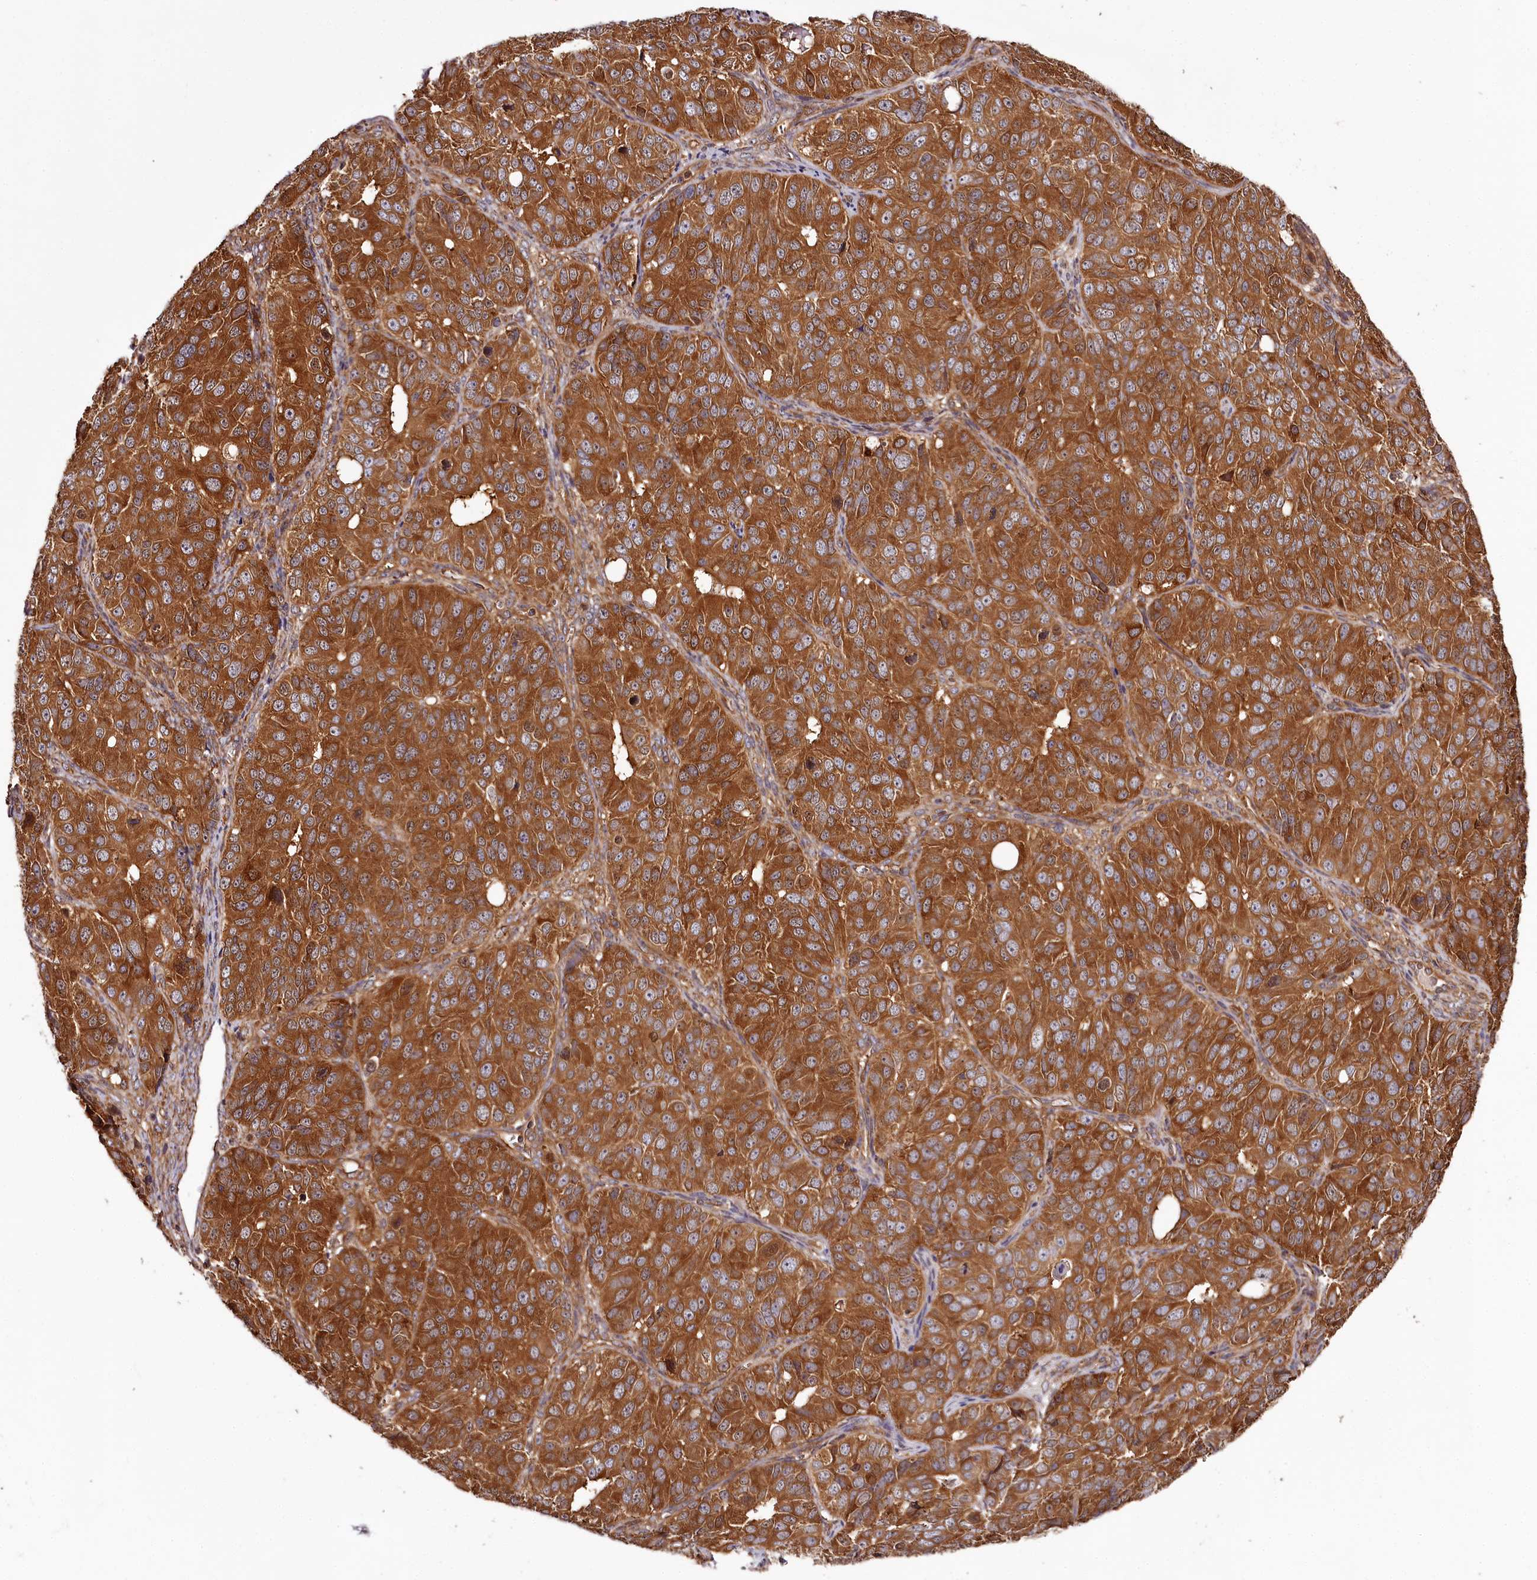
{"staining": {"intensity": "strong", "quantity": ">75%", "location": "cytoplasmic/membranous"}, "tissue": "ovarian cancer", "cell_type": "Tumor cells", "image_type": "cancer", "snomed": [{"axis": "morphology", "description": "Carcinoma, endometroid"}, {"axis": "topography", "description": "Ovary"}], "caption": "Immunohistochemical staining of ovarian cancer exhibits high levels of strong cytoplasmic/membranous protein positivity in about >75% of tumor cells.", "gene": "TARS1", "patient": {"sex": "female", "age": 51}}